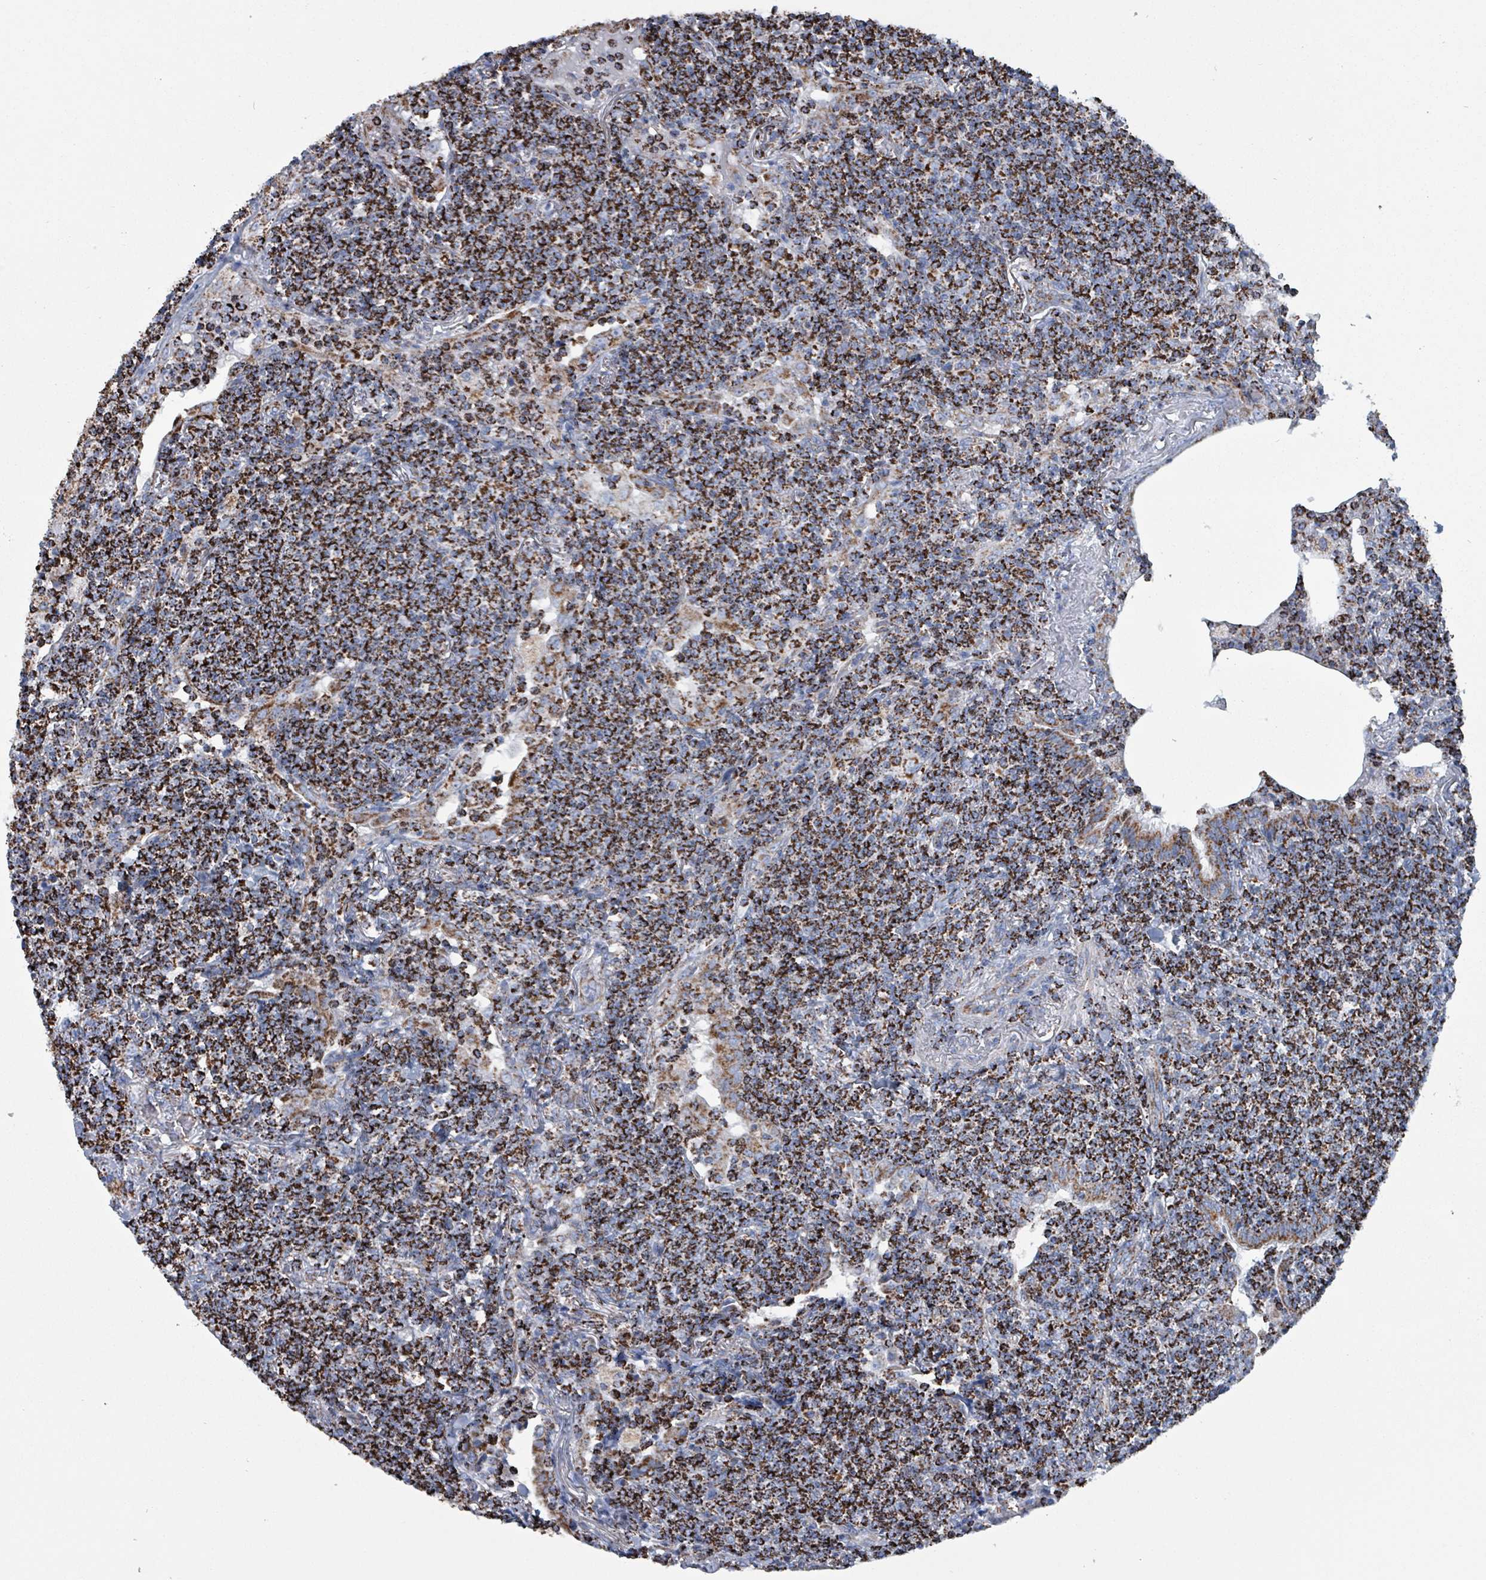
{"staining": {"intensity": "strong", "quantity": ">75%", "location": "cytoplasmic/membranous"}, "tissue": "lymphoma", "cell_type": "Tumor cells", "image_type": "cancer", "snomed": [{"axis": "morphology", "description": "Malignant lymphoma, non-Hodgkin's type, Low grade"}, {"axis": "topography", "description": "Lung"}], "caption": "Malignant lymphoma, non-Hodgkin's type (low-grade) stained with DAB immunohistochemistry (IHC) exhibits high levels of strong cytoplasmic/membranous positivity in approximately >75% of tumor cells. The staining was performed using DAB, with brown indicating positive protein expression. Nuclei are stained blue with hematoxylin.", "gene": "IDH3B", "patient": {"sex": "female", "age": 71}}